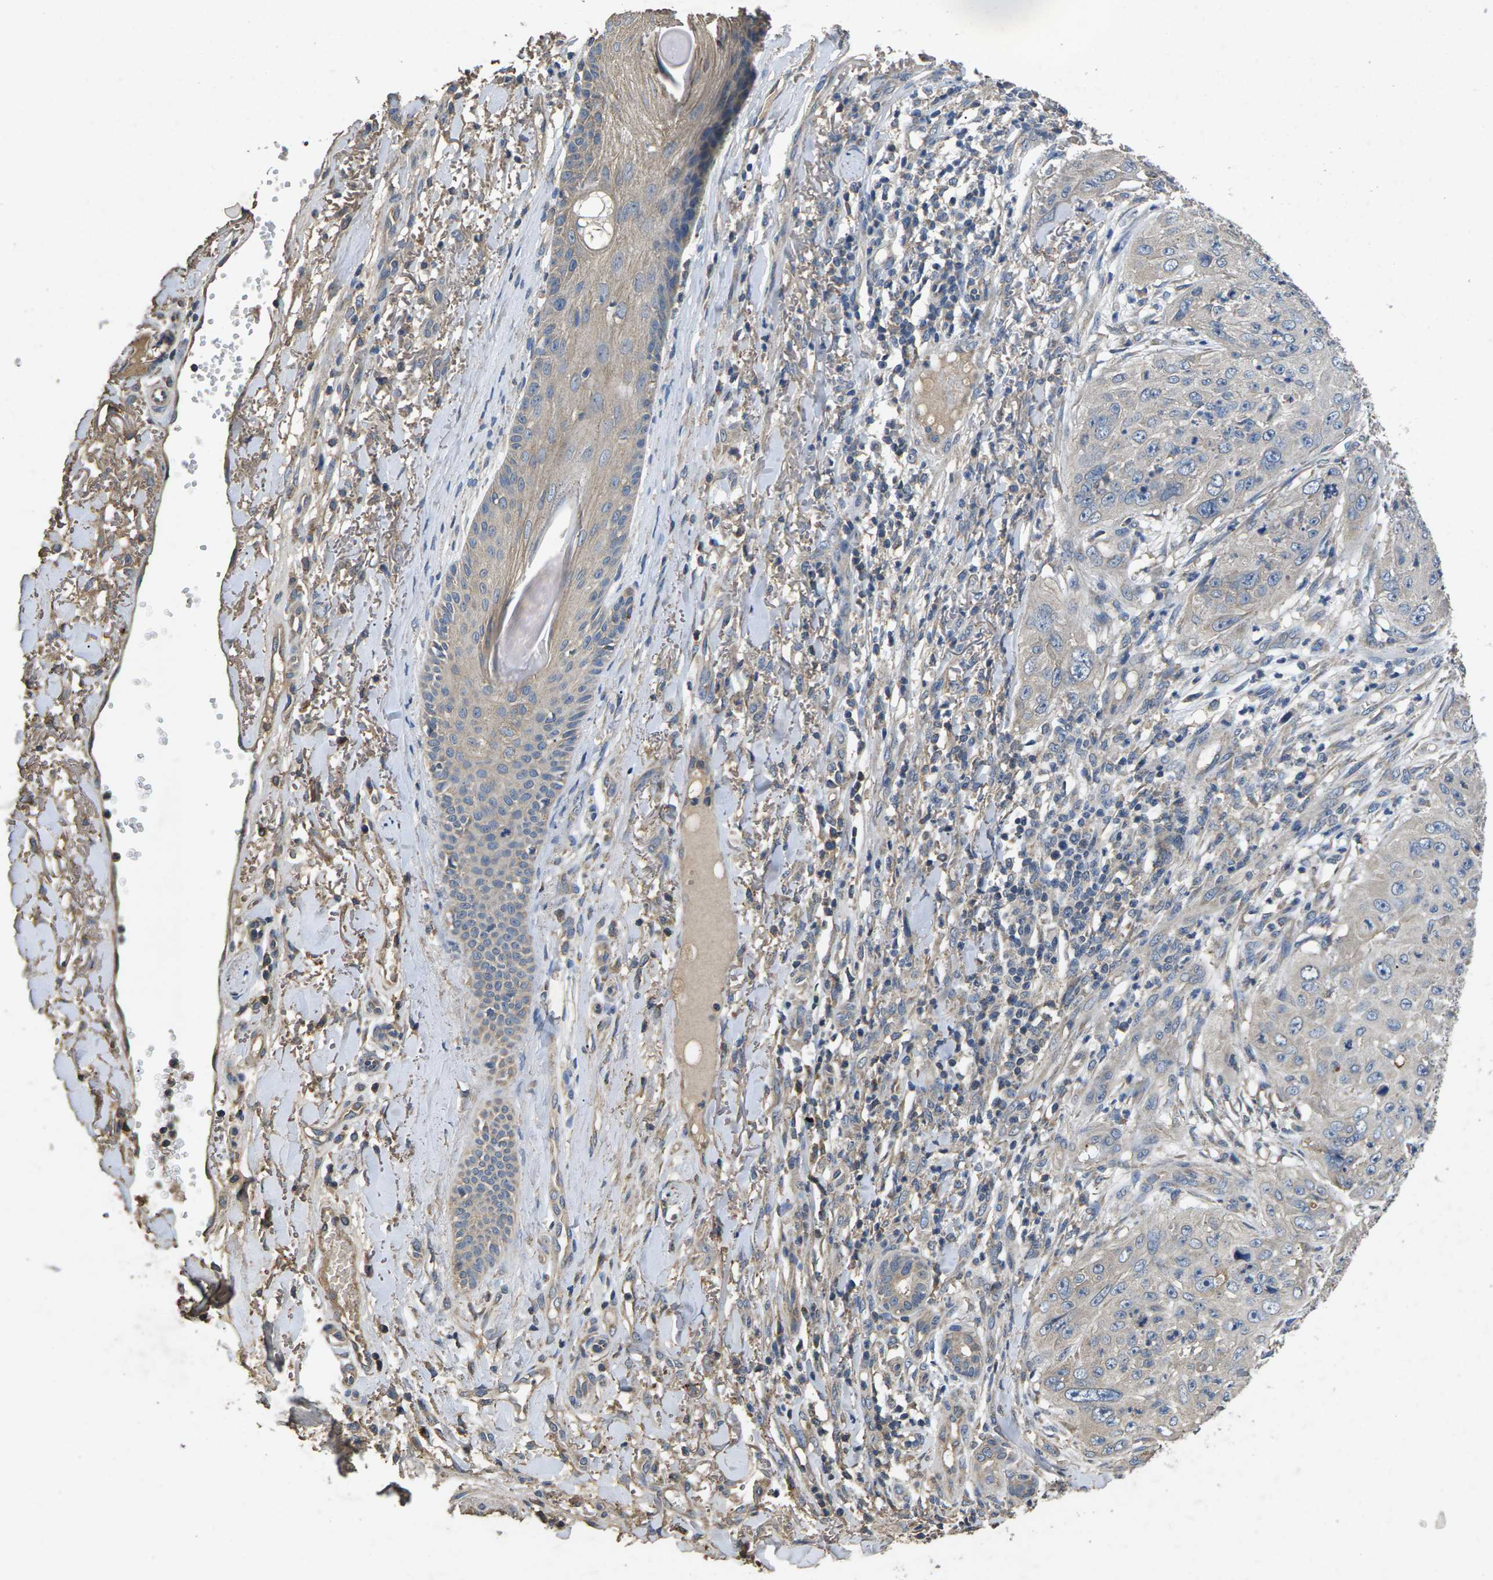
{"staining": {"intensity": "negative", "quantity": "none", "location": "none"}, "tissue": "skin cancer", "cell_type": "Tumor cells", "image_type": "cancer", "snomed": [{"axis": "morphology", "description": "Squamous cell carcinoma, NOS"}, {"axis": "topography", "description": "Skin"}], "caption": "DAB immunohistochemical staining of human squamous cell carcinoma (skin) displays no significant expression in tumor cells. (Brightfield microscopy of DAB (3,3'-diaminobenzidine) IHC at high magnification).", "gene": "B4GAT1", "patient": {"sex": "female", "age": 80}}